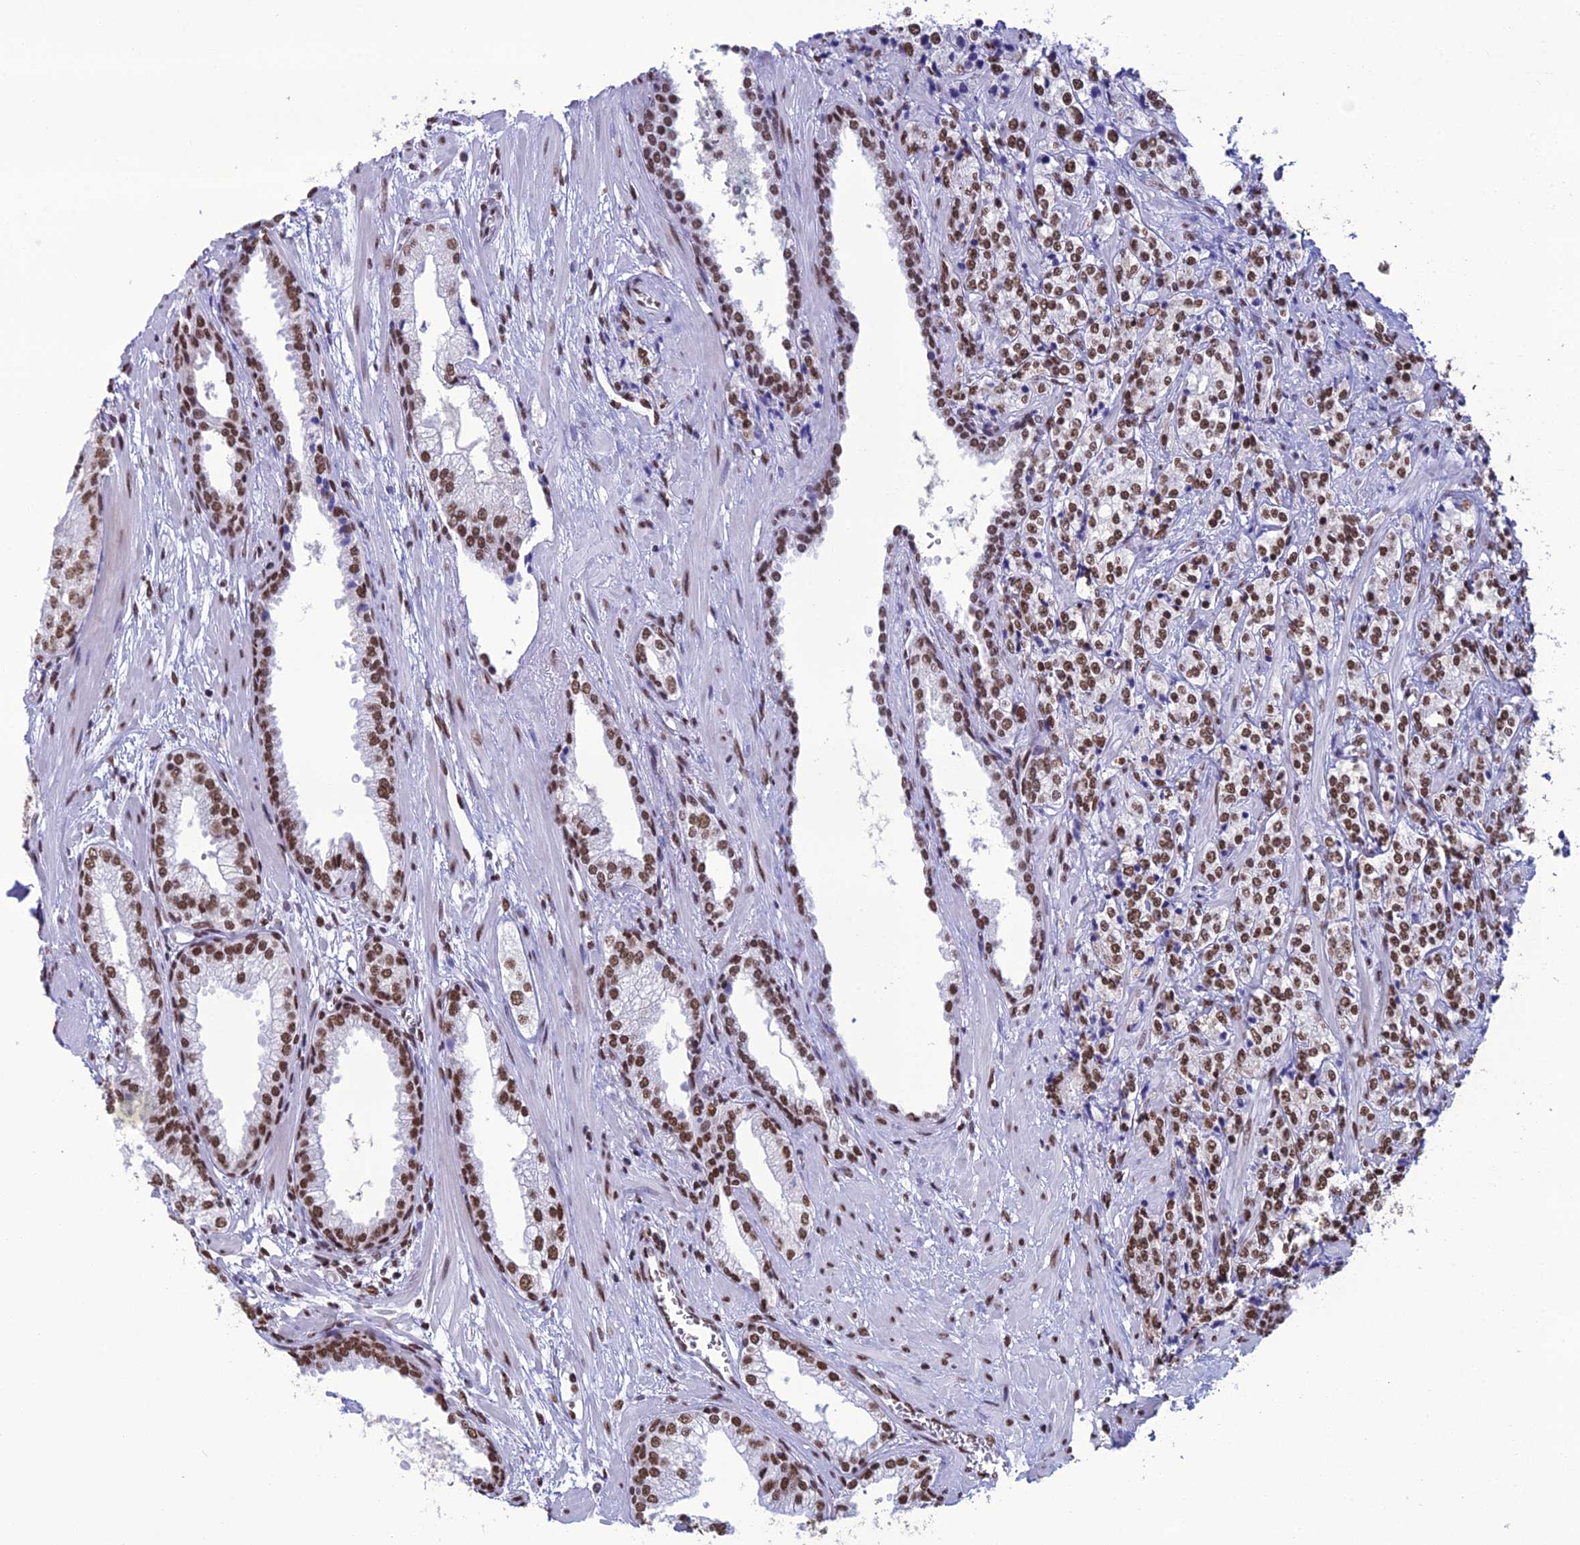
{"staining": {"intensity": "moderate", "quantity": ">75%", "location": "nuclear"}, "tissue": "prostate cancer", "cell_type": "Tumor cells", "image_type": "cancer", "snomed": [{"axis": "morphology", "description": "Adenocarcinoma, High grade"}, {"axis": "topography", "description": "Prostate"}], "caption": "Brown immunohistochemical staining in prostate high-grade adenocarcinoma shows moderate nuclear staining in approximately >75% of tumor cells. Nuclei are stained in blue.", "gene": "PRAMEF12", "patient": {"sex": "male", "age": 69}}